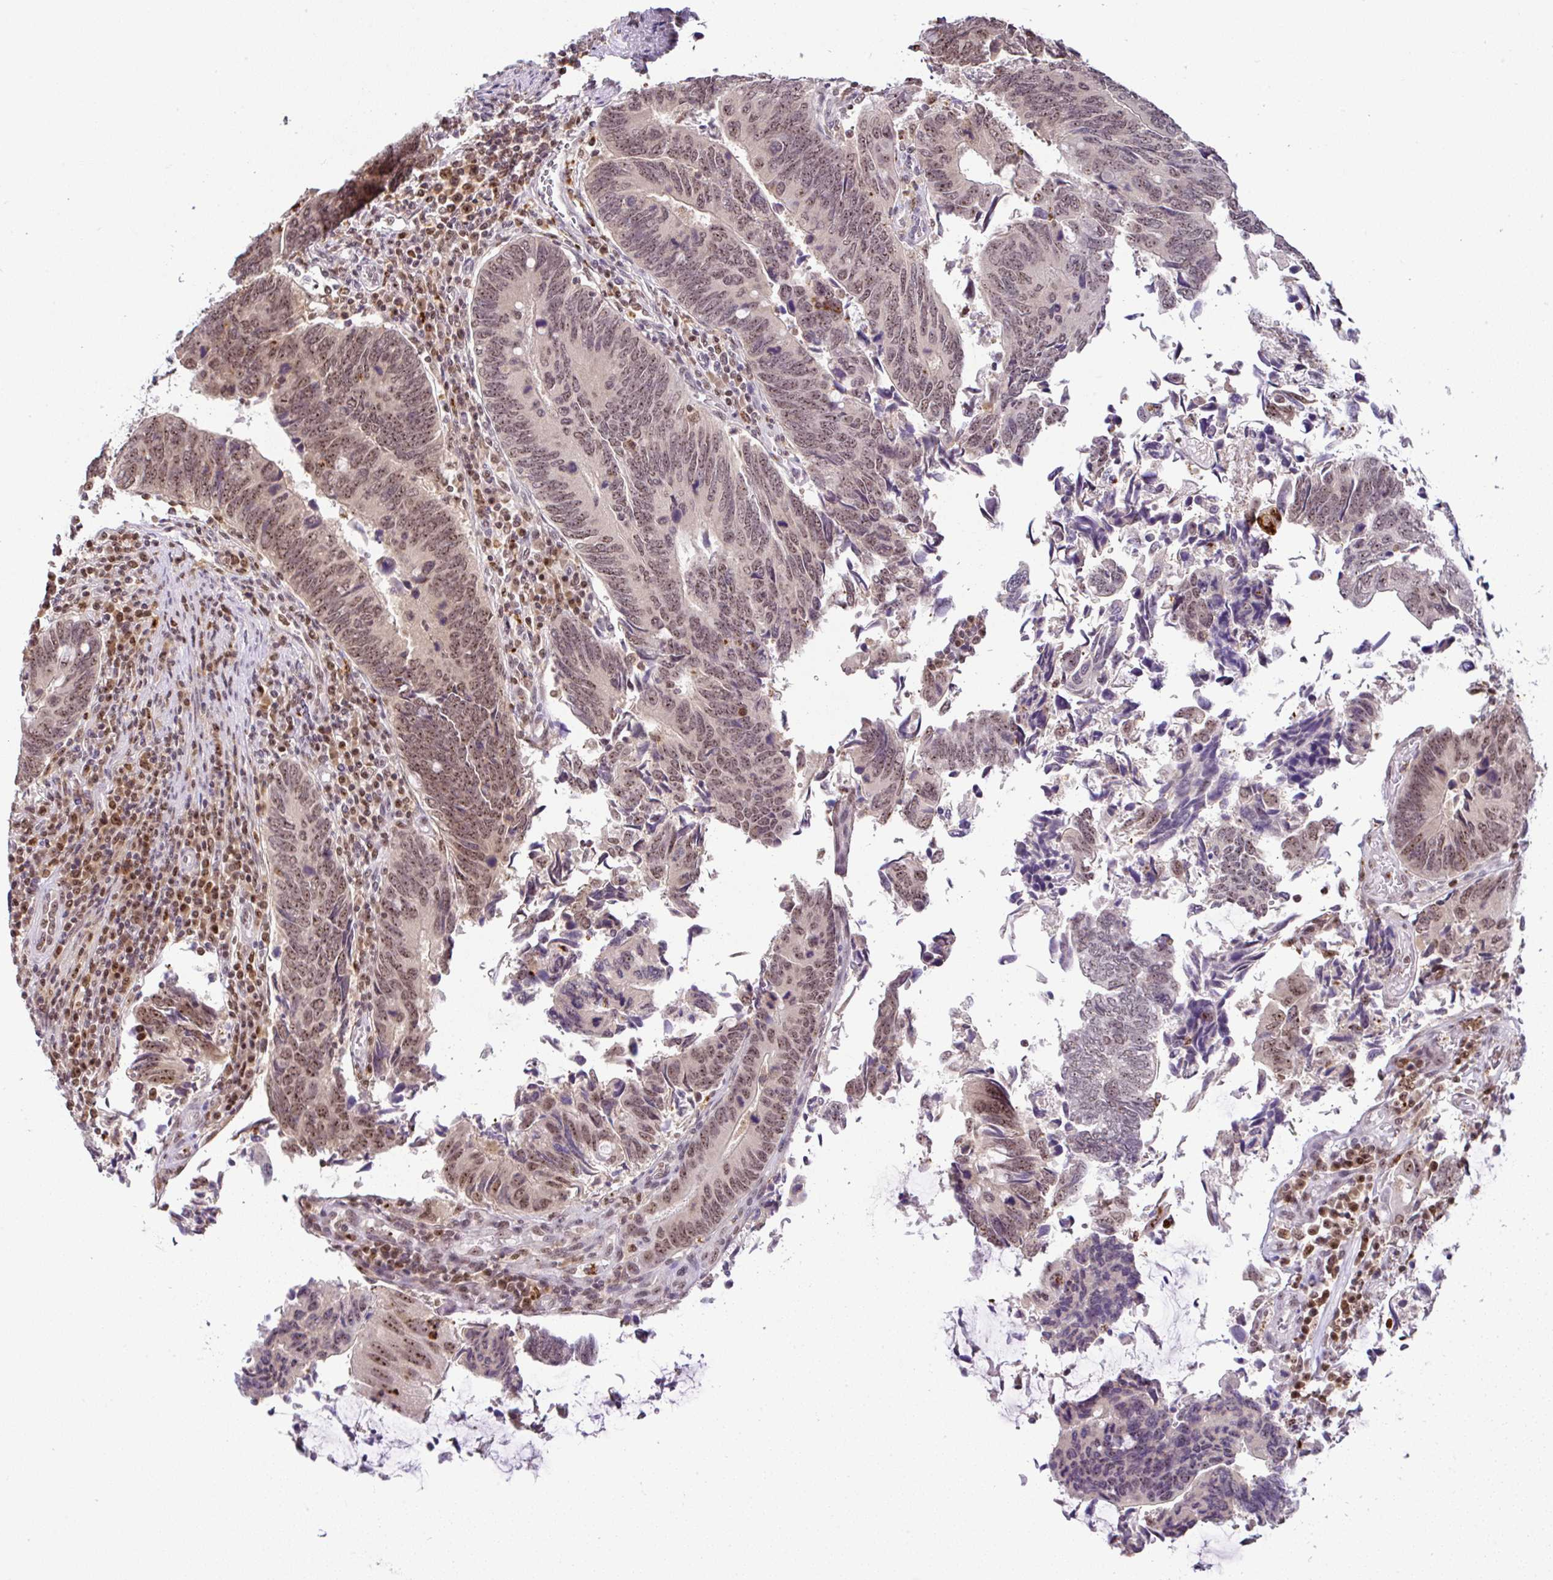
{"staining": {"intensity": "moderate", "quantity": ">75%", "location": "nuclear"}, "tissue": "colorectal cancer", "cell_type": "Tumor cells", "image_type": "cancer", "snomed": [{"axis": "morphology", "description": "Adenocarcinoma, NOS"}, {"axis": "topography", "description": "Colon"}], "caption": "High-power microscopy captured an immunohistochemistry (IHC) photomicrograph of colorectal cancer, revealing moderate nuclear positivity in about >75% of tumor cells. Using DAB (3,3'-diaminobenzidine) (brown) and hematoxylin (blue) stains, captured at high magnification using brightfield microscopy.", "gene": "PTPN2", "patient": {"sex": "male", "age": 87}}